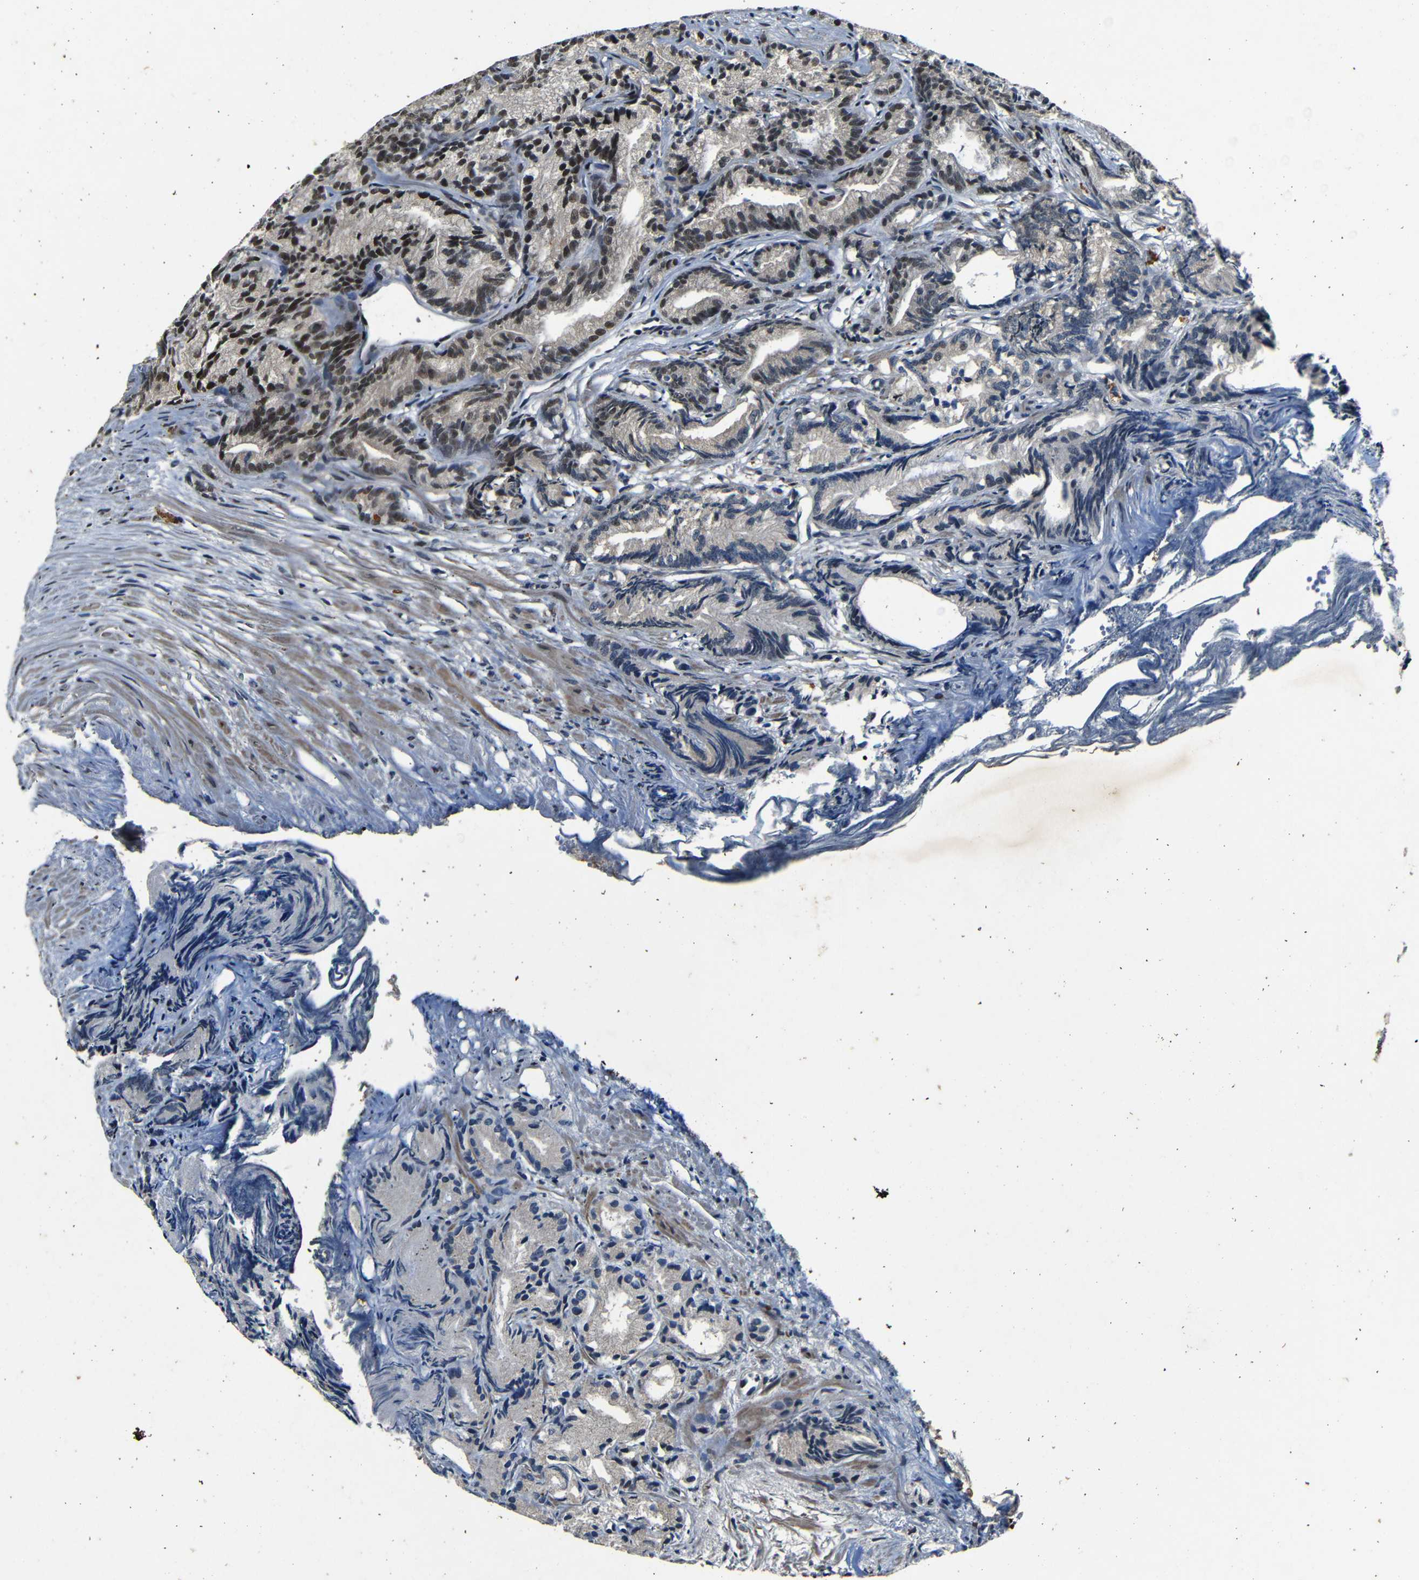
{"staining": {"intensity": "moderate", "quantity": ">75%", "location": "nuclear"}, "tissue": "prostate cancer", "cell_type": "Tumor cells", "image_type": "cancer", "snomed": [{"axis": "morphology", "description": "Adenocarcinoma, Low grade"}, {"axis": "topography", "description": "Prostate"}], "caption": "A micrograph of human adenocarcinoma (low-grade) (prostate) stained for a protein displays moderate nuclear brown staining in tumor cells.", "gene": "FOXD4", "patient": {"sex": "male", "age": 89}}